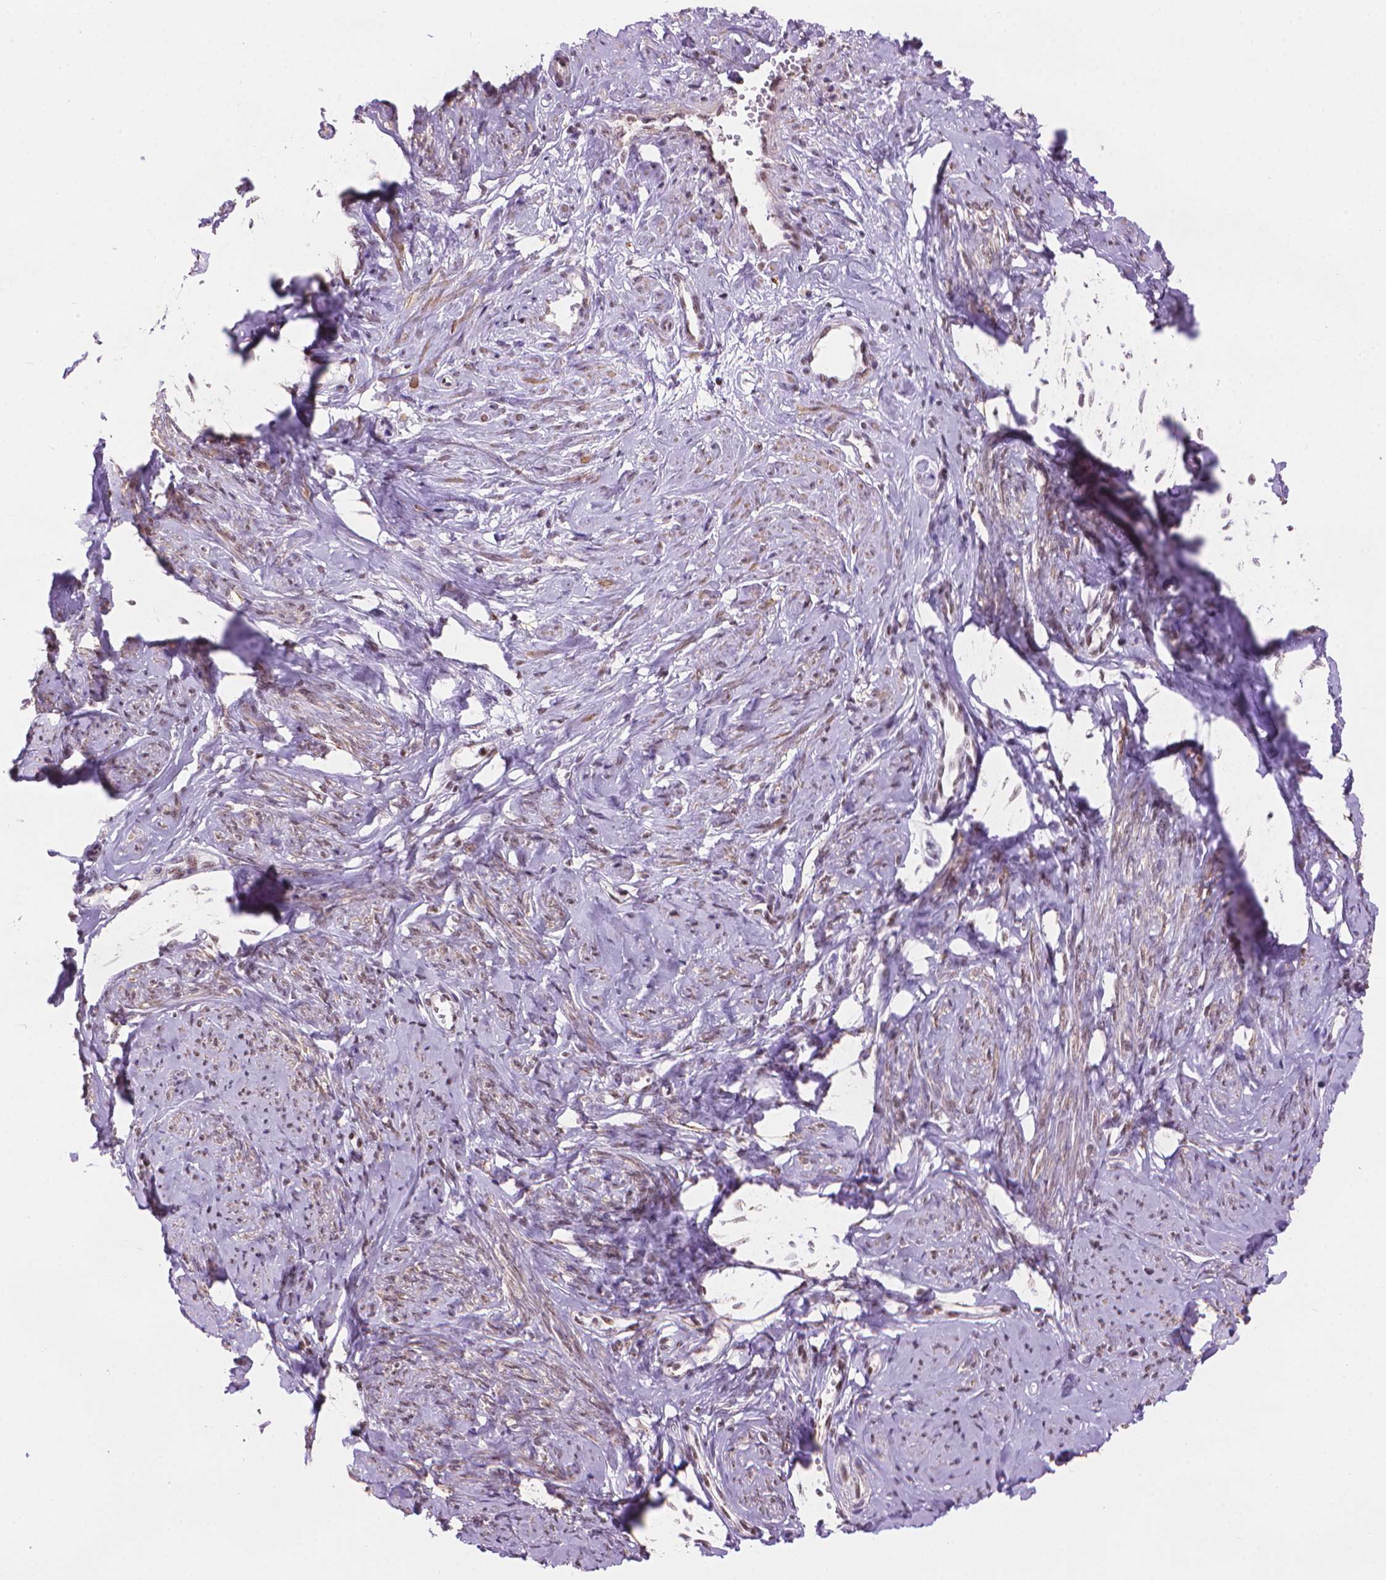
{"staining": {"intensity": "weak", "quantity": "25%-75%", "location": "cytoplasmic/membranous,nuclear"}, "tissue": "smooth muscle", "cell_type": "Smooth muscle cells", "image_type": "normal", "snomed": [{"axis": "morphology", "description": "Normal tissue, NOS"}, {"axis": "topography", "description": "Smooth muscle"}], "caption": "Immunohistochemistry micrograph of unremarkable human smooth muscle stained for a protein (brown), which reveals low levels of weak cytoplasmic/membranous,nuclear staining in about 25%-75% of smooth muscle cells.", "gene": "UBN1", "patient": {"sex": "female", "age": 48}}